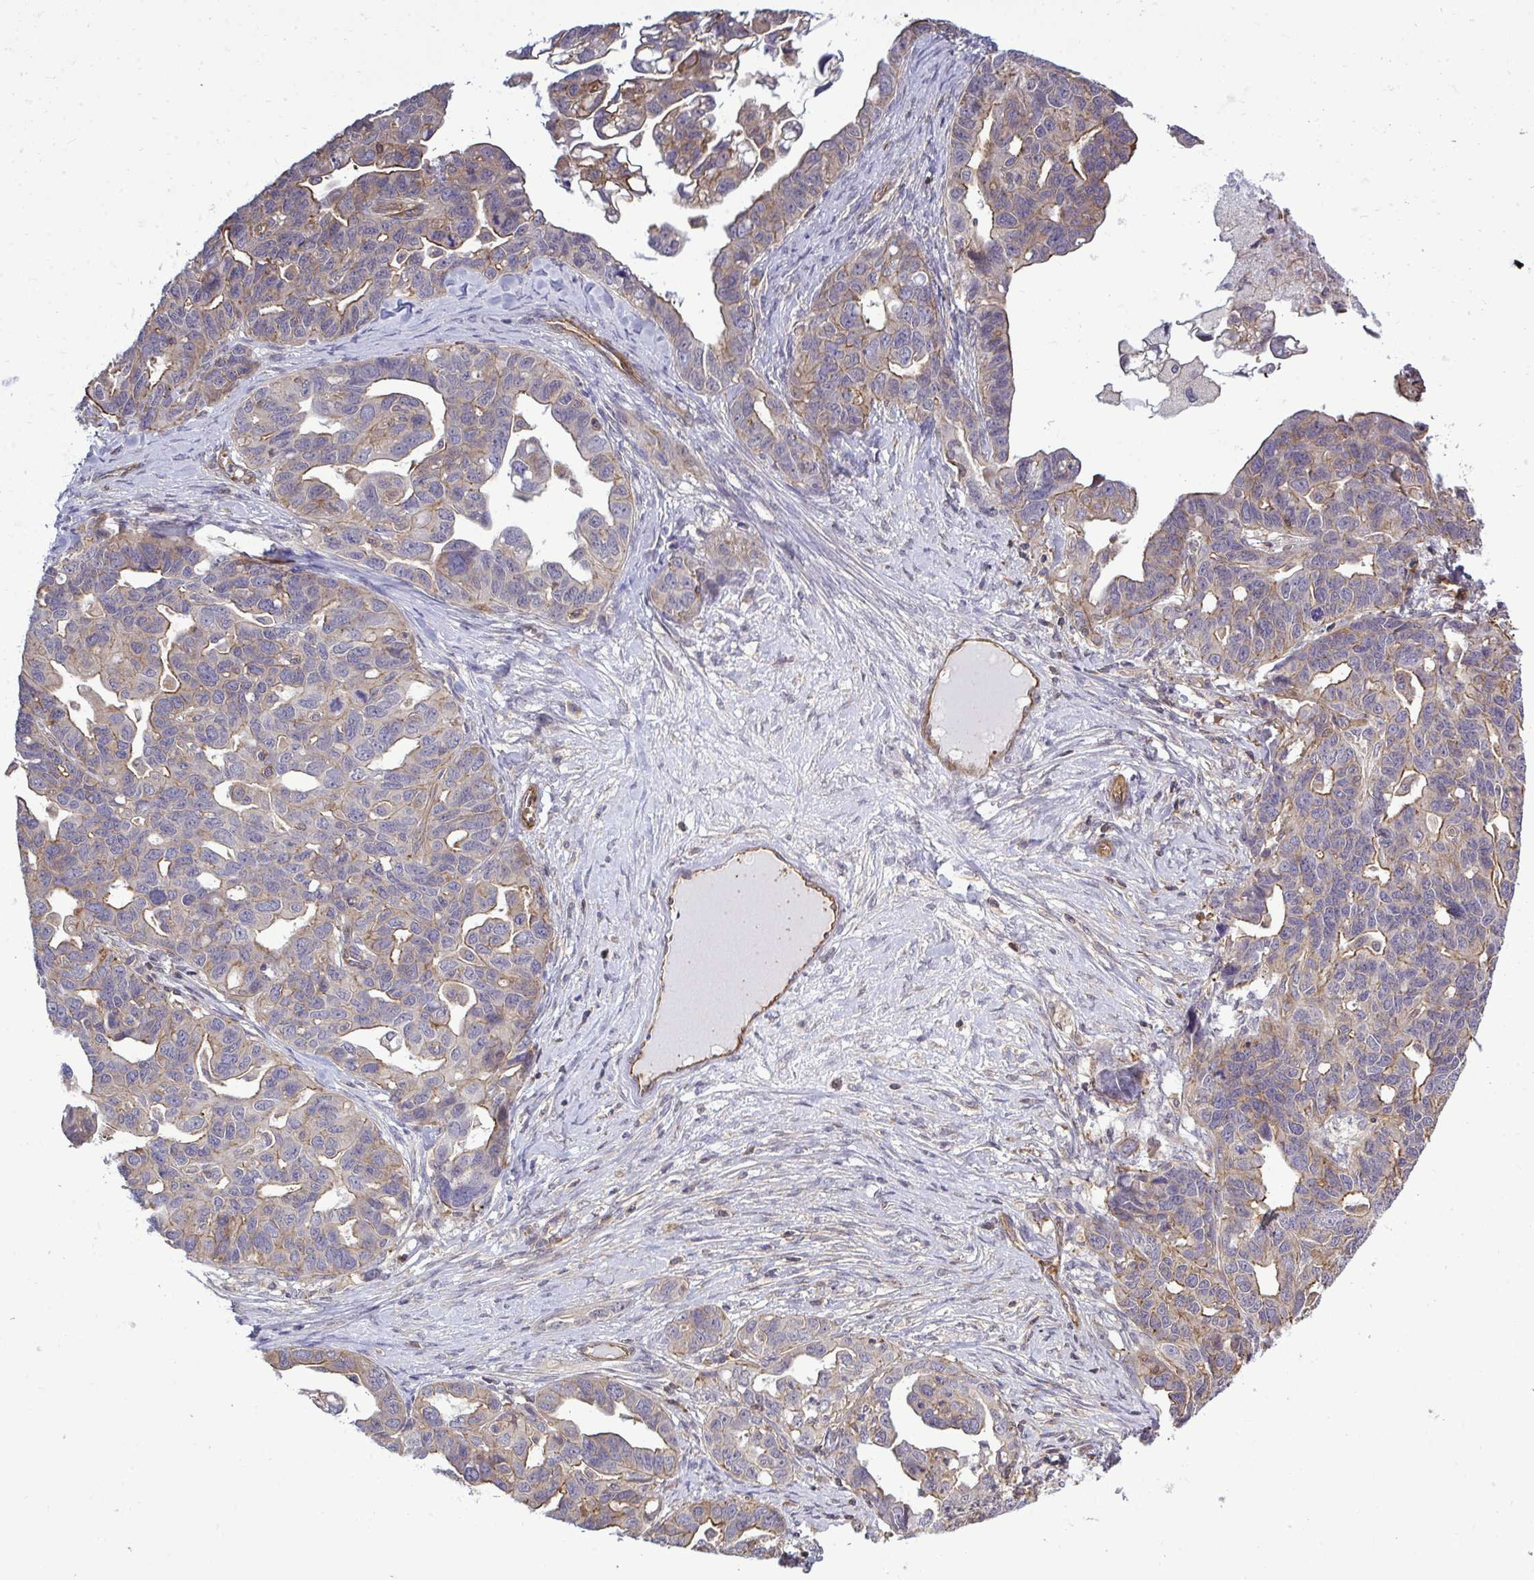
{"staining": {"intensity": "weak", "quantity": ">75%", "location": "cytoplasmic/membranous"}, "tissue": "ovarian cancer", "cell_type": "Tumor cells", "image_type": "cancer", "snomed": [{"axis": "morphology", "description": "Cystadenocarcinoma, serous, NOS"}, {"axis": "topography", "description": "Ovary"}], "caption": "DAB (3,3'-diaminobenzidine) immunohistochemical staining of human ovarian cancer demonstrates weak cytoplasmic/membranous protein positivity in about >75% of tumor cells. The staining is performed using DAB (3,3'-diaminobenzidine) brown chromogen to label protein expression. The nuclei are counter-stained blue using hematoxylin.", "gene": "FUT10", "patient": {"sex": "female", "age": 69}}